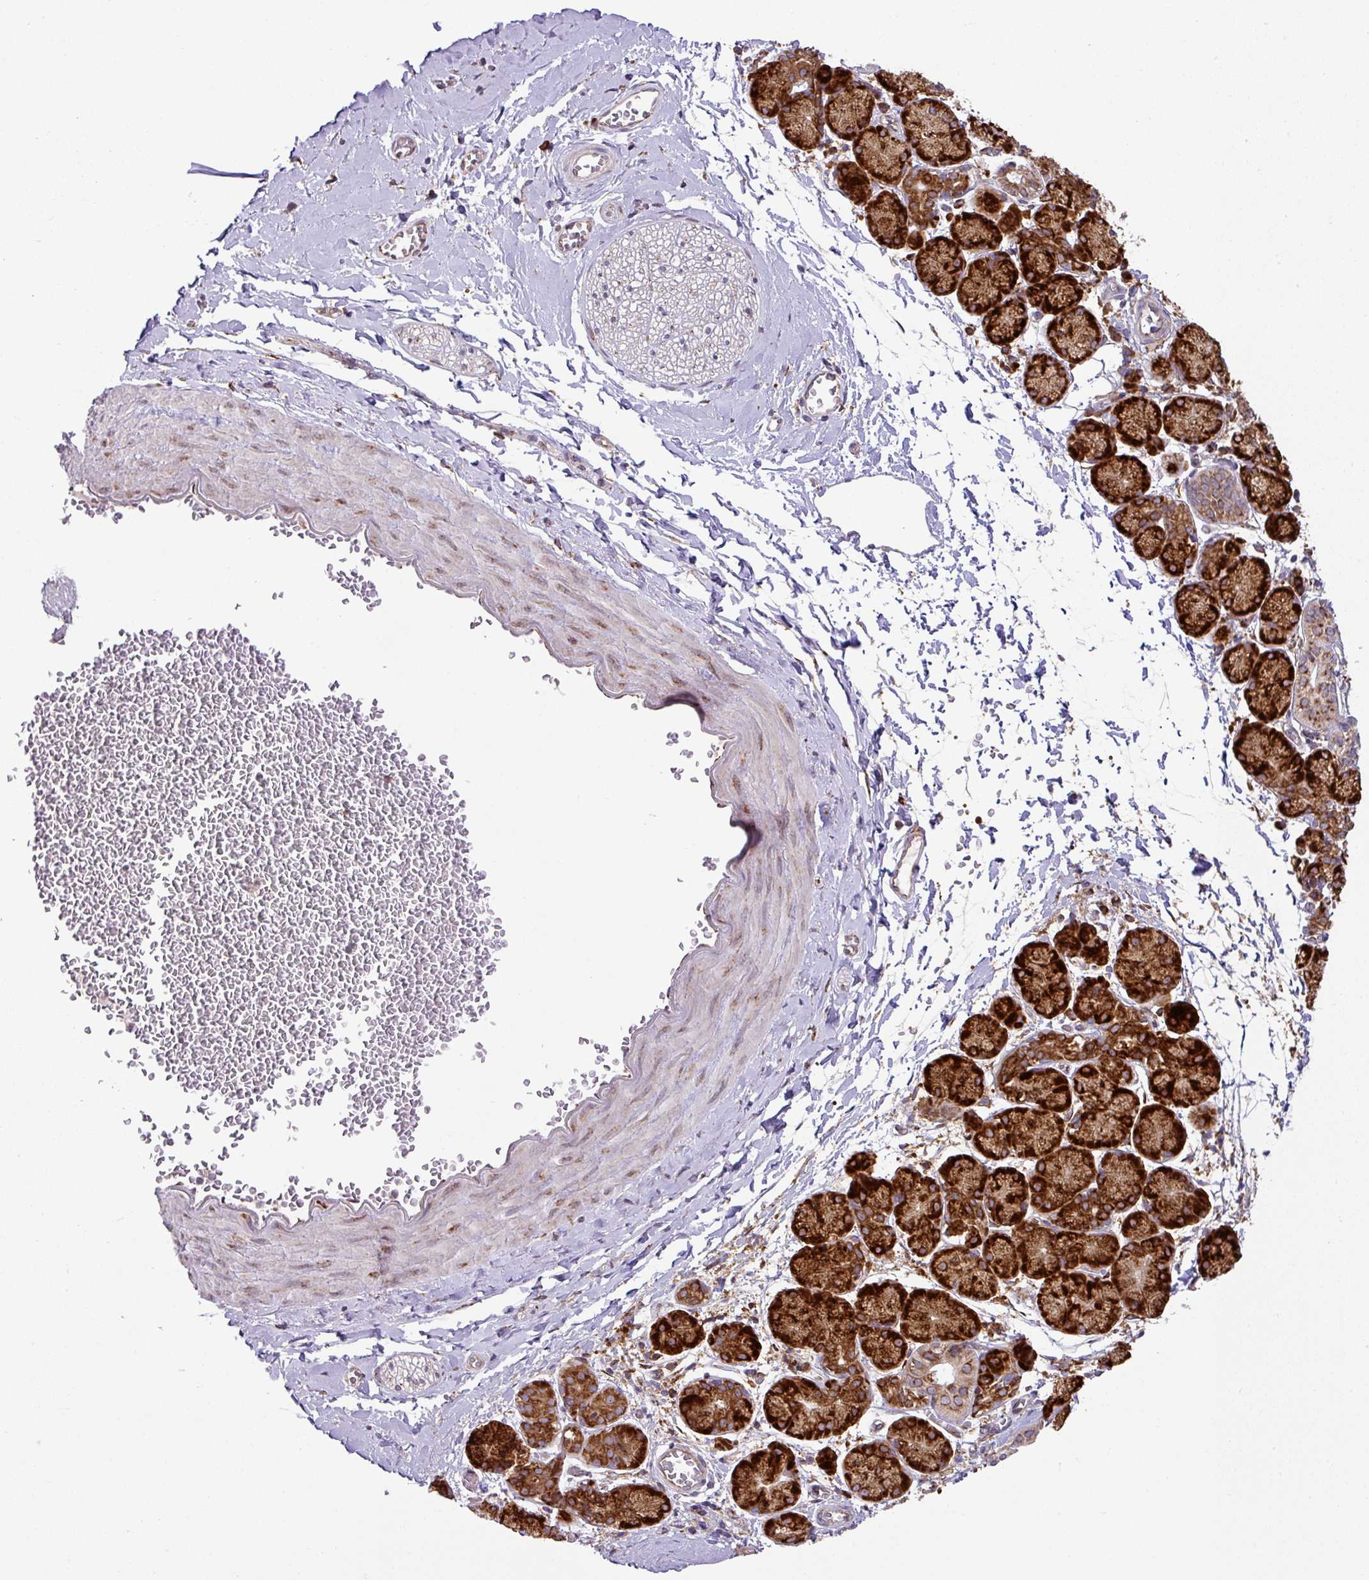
{"staining": {"intensity": "weak", "quantity": "25%-75%", "location": "cytoplasmic/membranous"}, "tissue": "soft tissue", "cell_type": "Fibroblasts", "image_type": "normal", "snomed": [{"axis": "morphology", "description": "Normal tissue, NOS"}, {"axis": "topography", "description": "Salivary gland"}, {"axis": "topography", "description": "Peripheral nerve tissue"}], "caption": "Immunohistochemical staining of benign human soft tissue exhibits 25%-75% levels of weak cytoplasmic/membranous protein expression in about 25%-75% of fibroblasts.", "gene": "SLC39A7", "patient": {"sex": "female", "age": 24}}